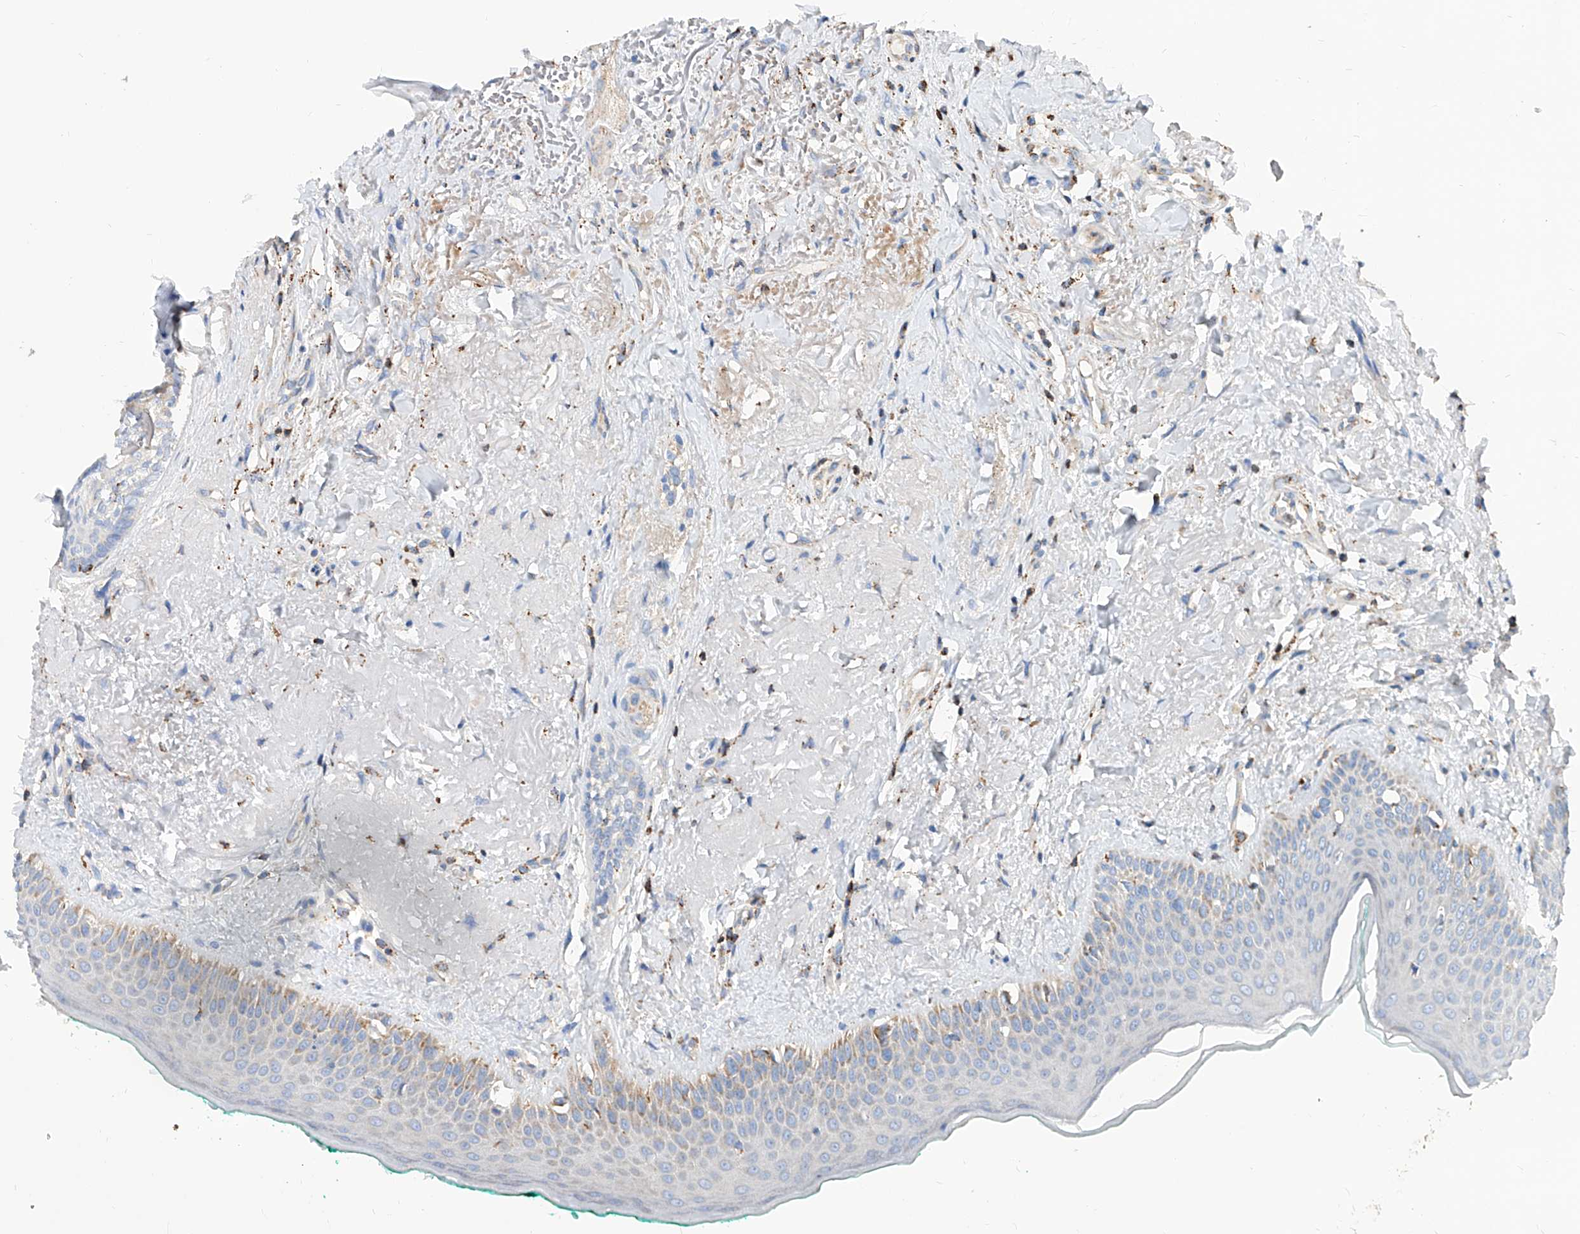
{"staining": {"intensity": "moderate", "quantity": "25%-75%", "location": "cytoplasmic/membranous"}, "tissue": "oral mucosa", "cell_type": "Squamous epithelial cells", "image_type": "normal", "snomed": [{"axis": "morphology", "description": "Normal tissue, NOS"}, {"axis": "topography", "description": "Oral tissue"}], "caption": "Oral mucosa stained with a protein marker reveals moderate staining in squamous epithelial cells.", "gene": "CPNE5", "patient": {"sex": "female", "age": 70}}